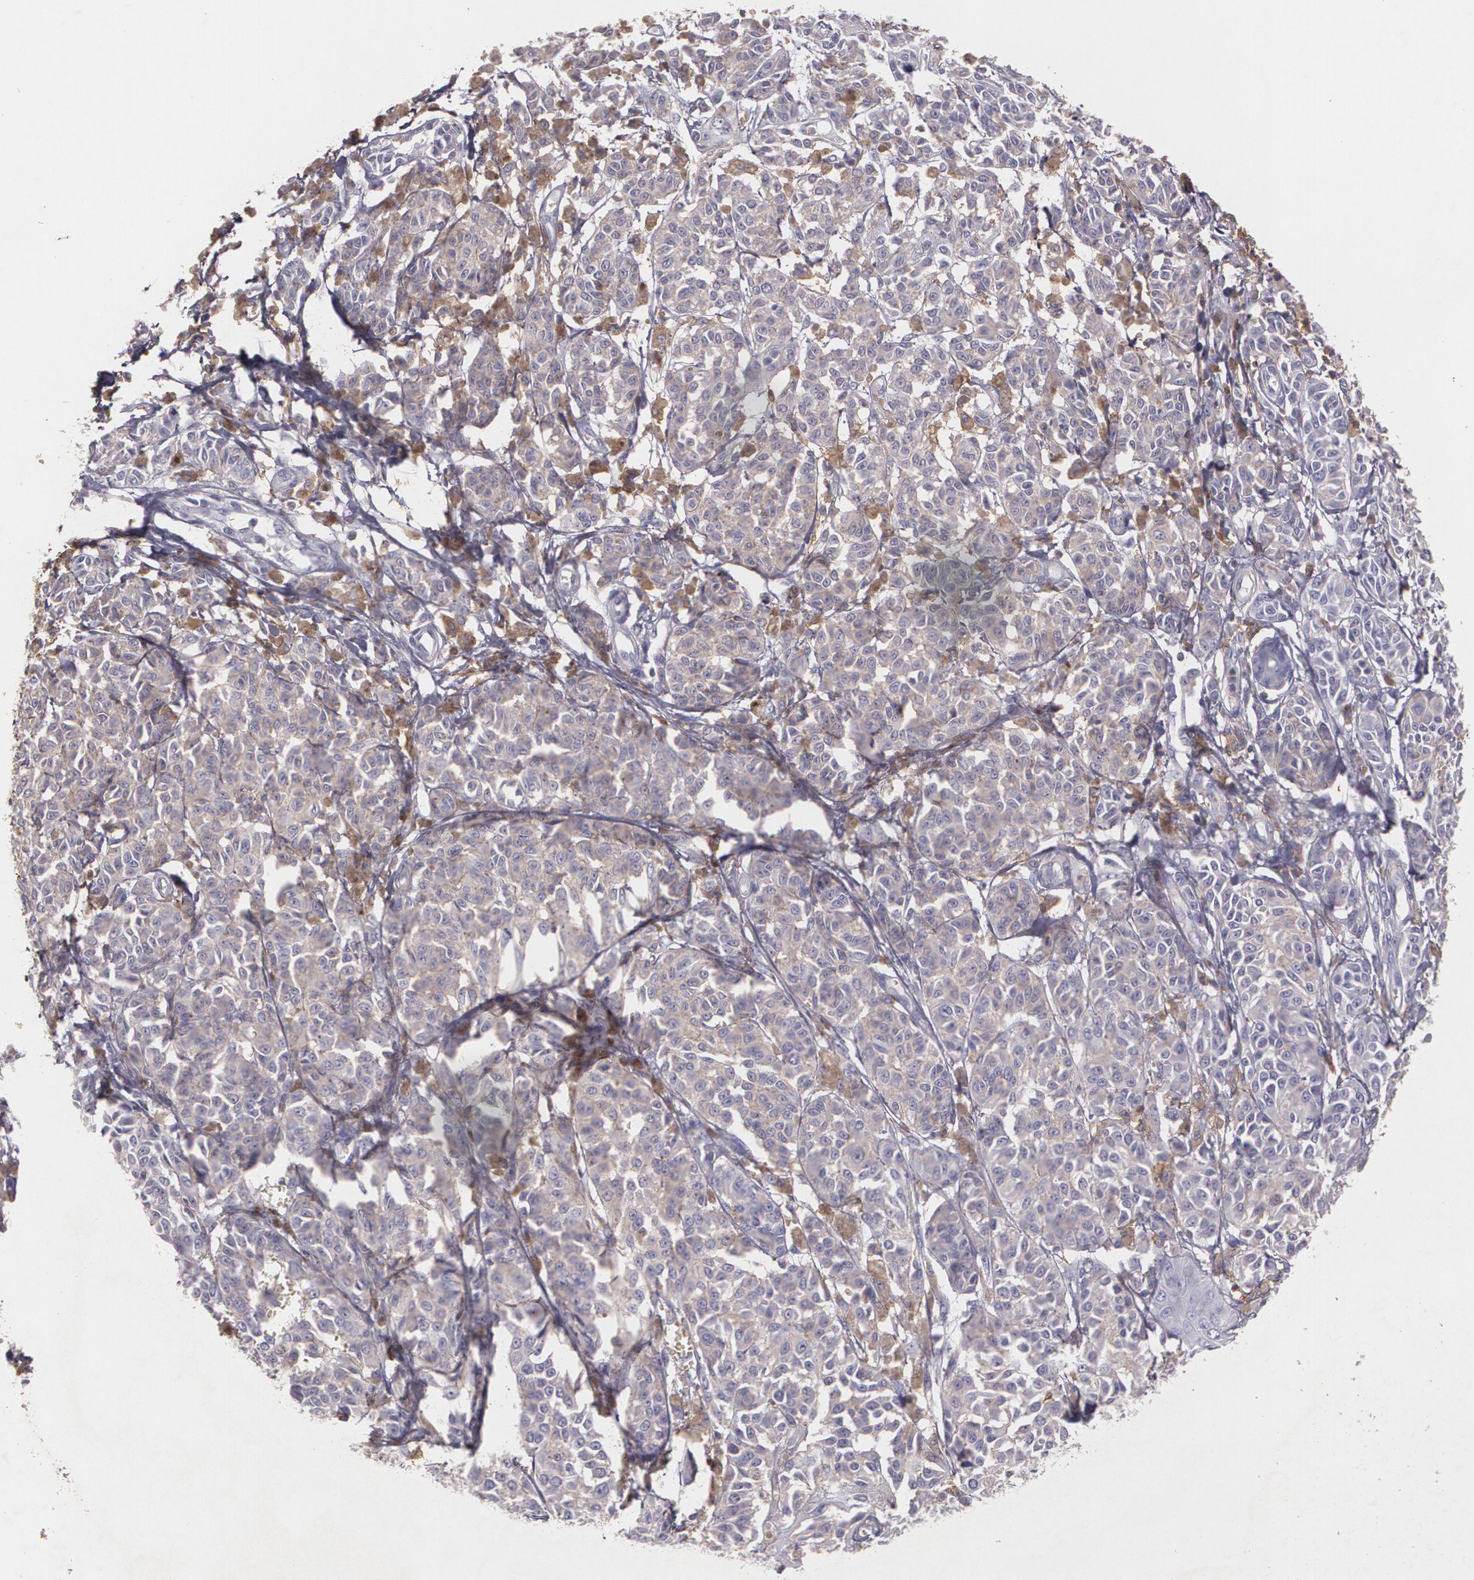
{"staining": {"intensity": "negative", "quantity": "none", "location": "none"}, "tissue": "melanoma", "cell_type": "Tumor cells", "image_type": "cancer", "snomed": [{"axis": "morphology", "description": "Malignant melanoma, NOS"}, {"axis": "topography", "description": "Skin"}], "caption": "Immunohistochemistry (IHC) image of neoplastic tissue: human malignant melanoma stained with DAB demonstrates no significant protein expression in tumor cells.", "gene": "TGFBR1", "patient": {"sex": "male", "age": 76}}